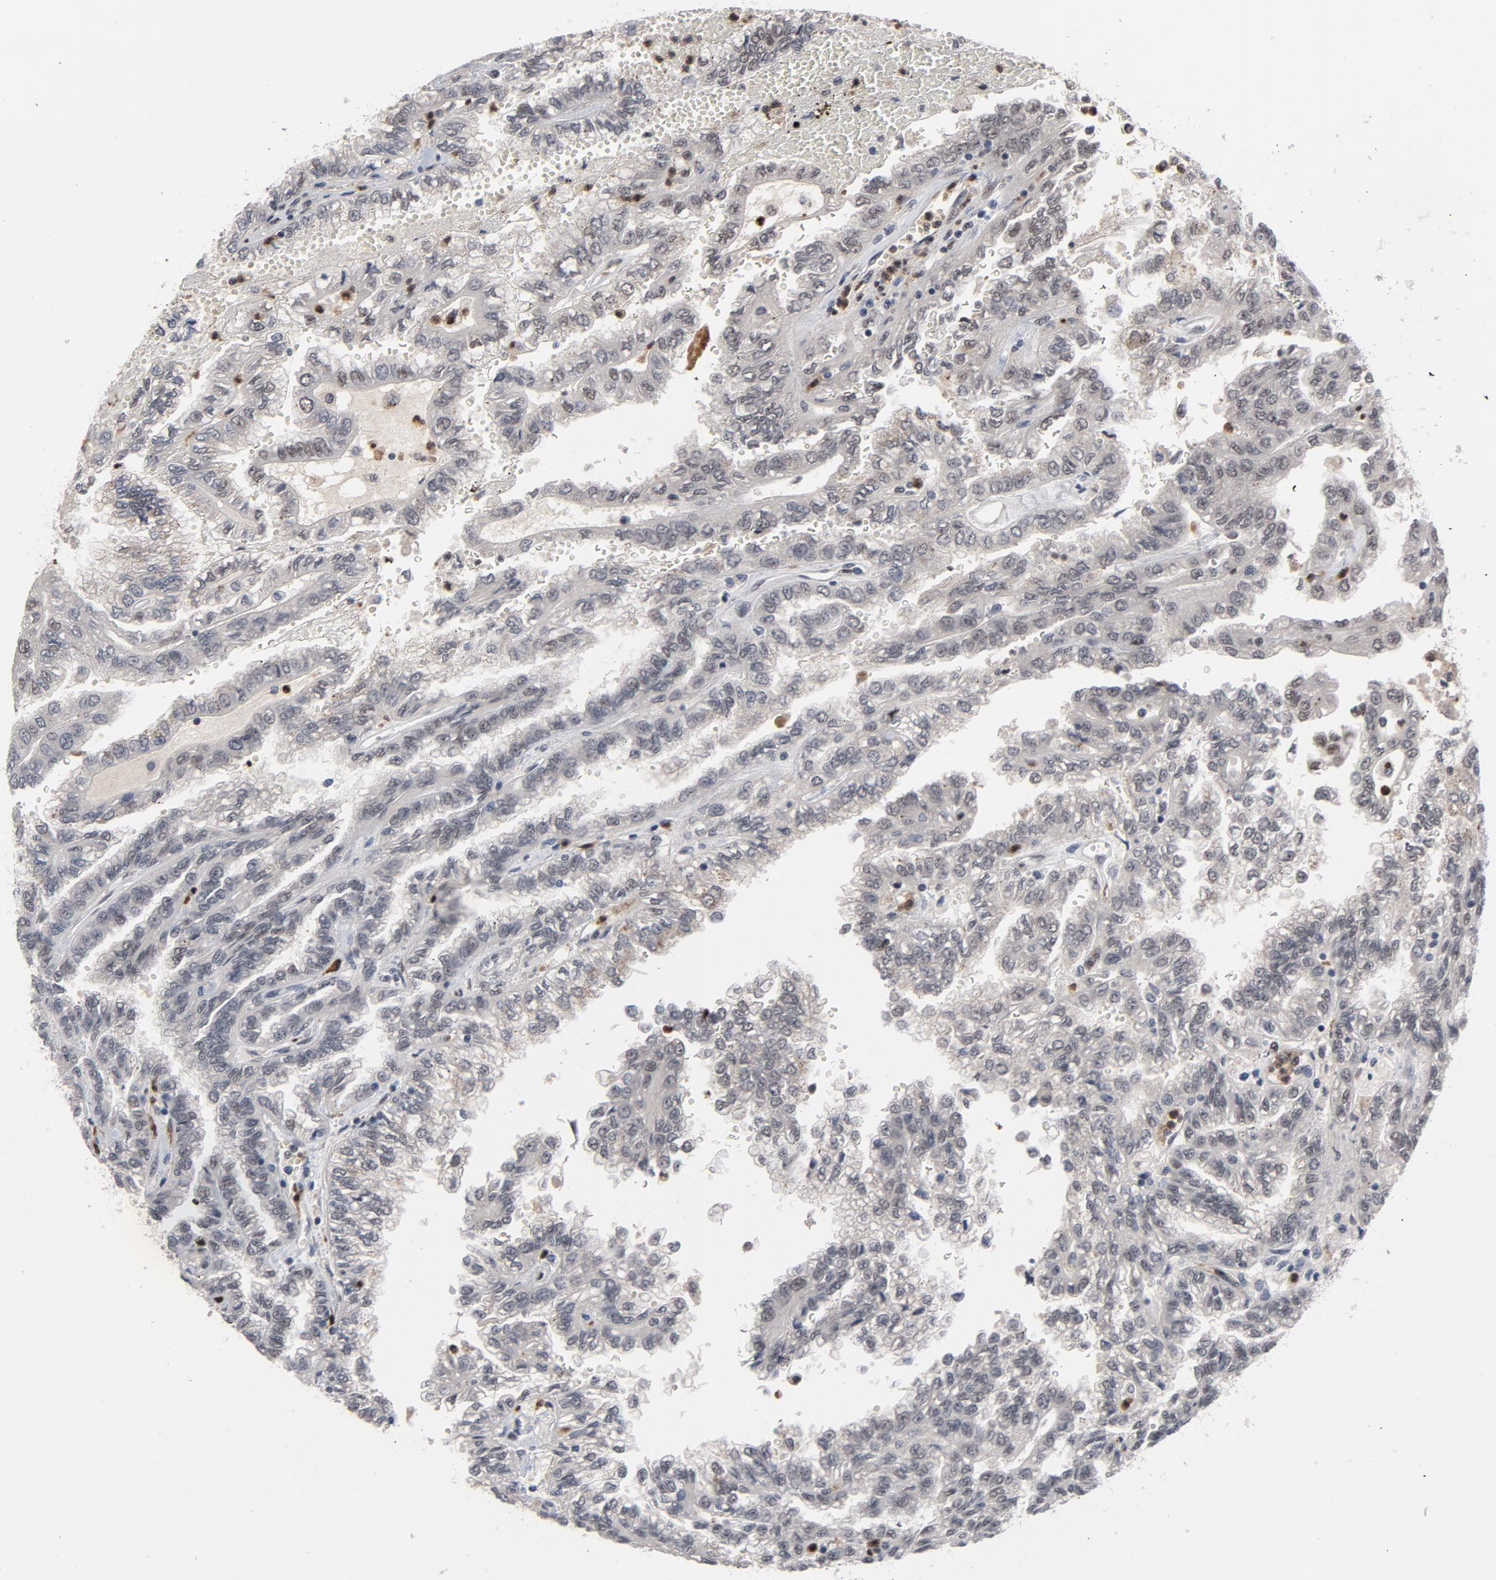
{"staining": {"intensity": "negative", "quantity": "none", "location": "none"}, "tissue": "renal cancer", "cell_type": "Tumor cells", "image_type": "cancer", "snomed": [{"axis": "morphology", "description": "Inflammation, NOS"}, {"axis": "morphology", "description": "Adenocarcinoma, NOS"}, {"axis": "topography", "description": "Kidney"}], "caption": "Immunohistochemical staining of adenocarcinoma (renal) shows no significant positivity in tumor cells.", "gene": "RTL5", "patient": {"sex": "male", "age": 68}}